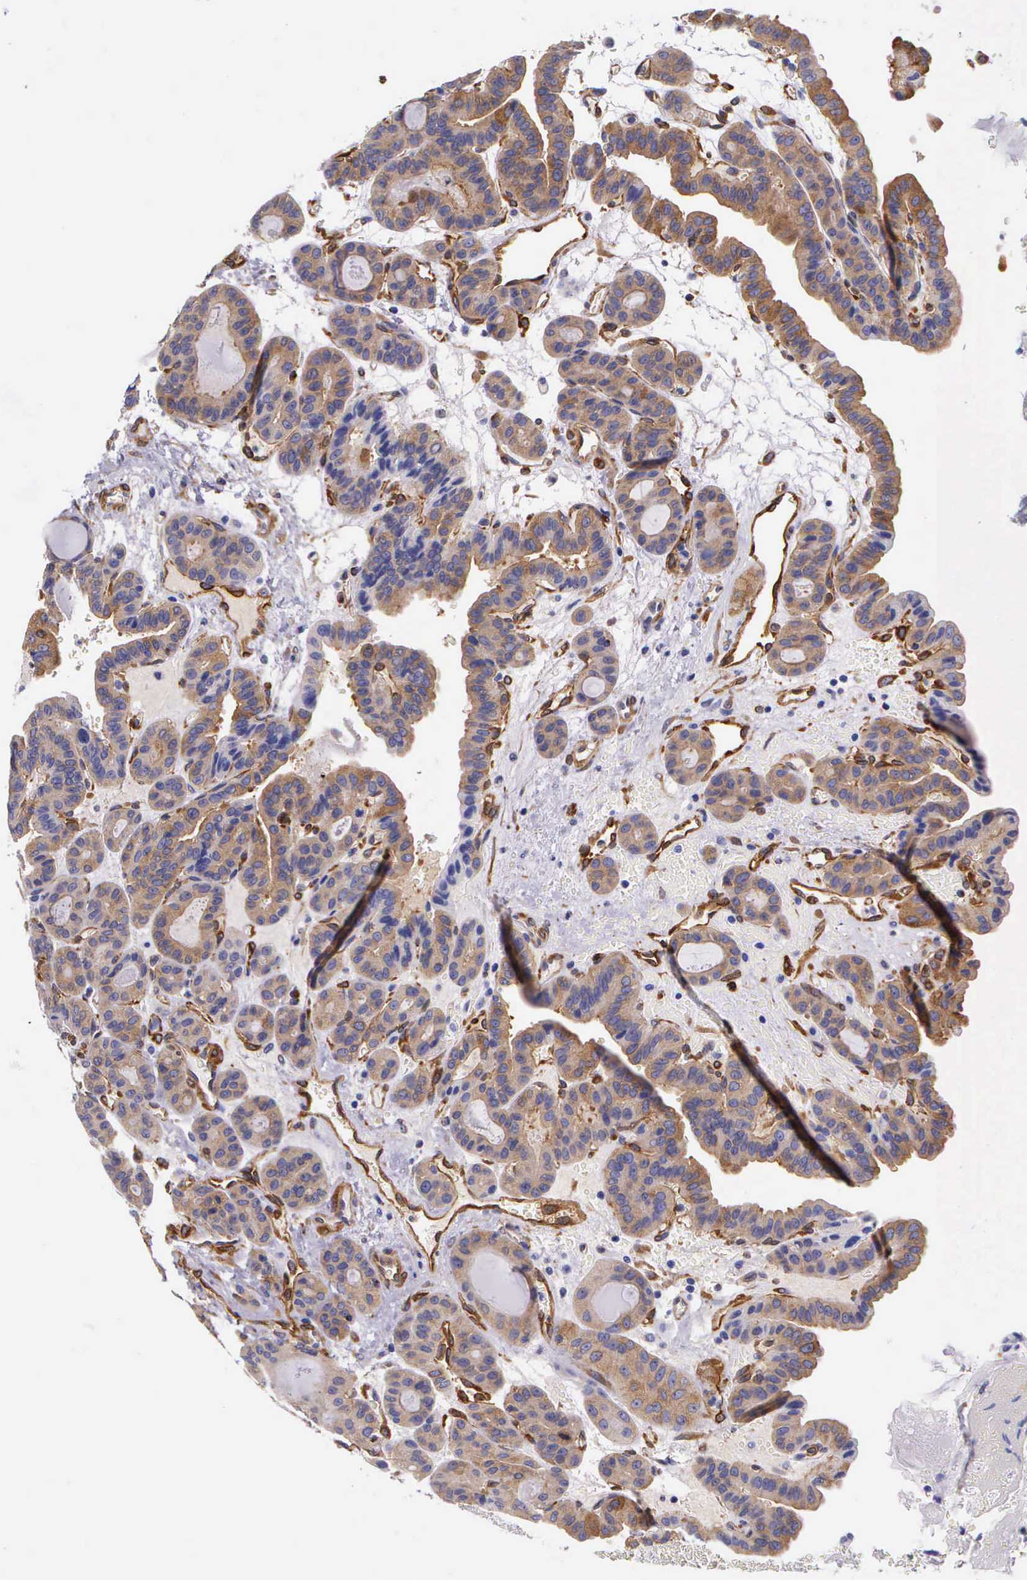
{"staining": {"intensity": "moderate", "quantity": ">75%", "location": "cytoplasmic/membranous"}, "tissue": "thyroid cancer", "cell_type": "Tumor cells", "image_type": "cancer", "snomed": [{"axis": "morphology", "description": "Papillary adenocarcinoma, NOS"}, {"axis": "topography", "description": "Thyroid gland"}], "caption": "Immunohistochemical staining of thyroid papillary adenocarcinoma displays moderate cytoplasmic/membranous protein staining in approximately >75% of tumor cells.", "gene": "BCAR1", "patient": {"sex": "male", "age": 87}}